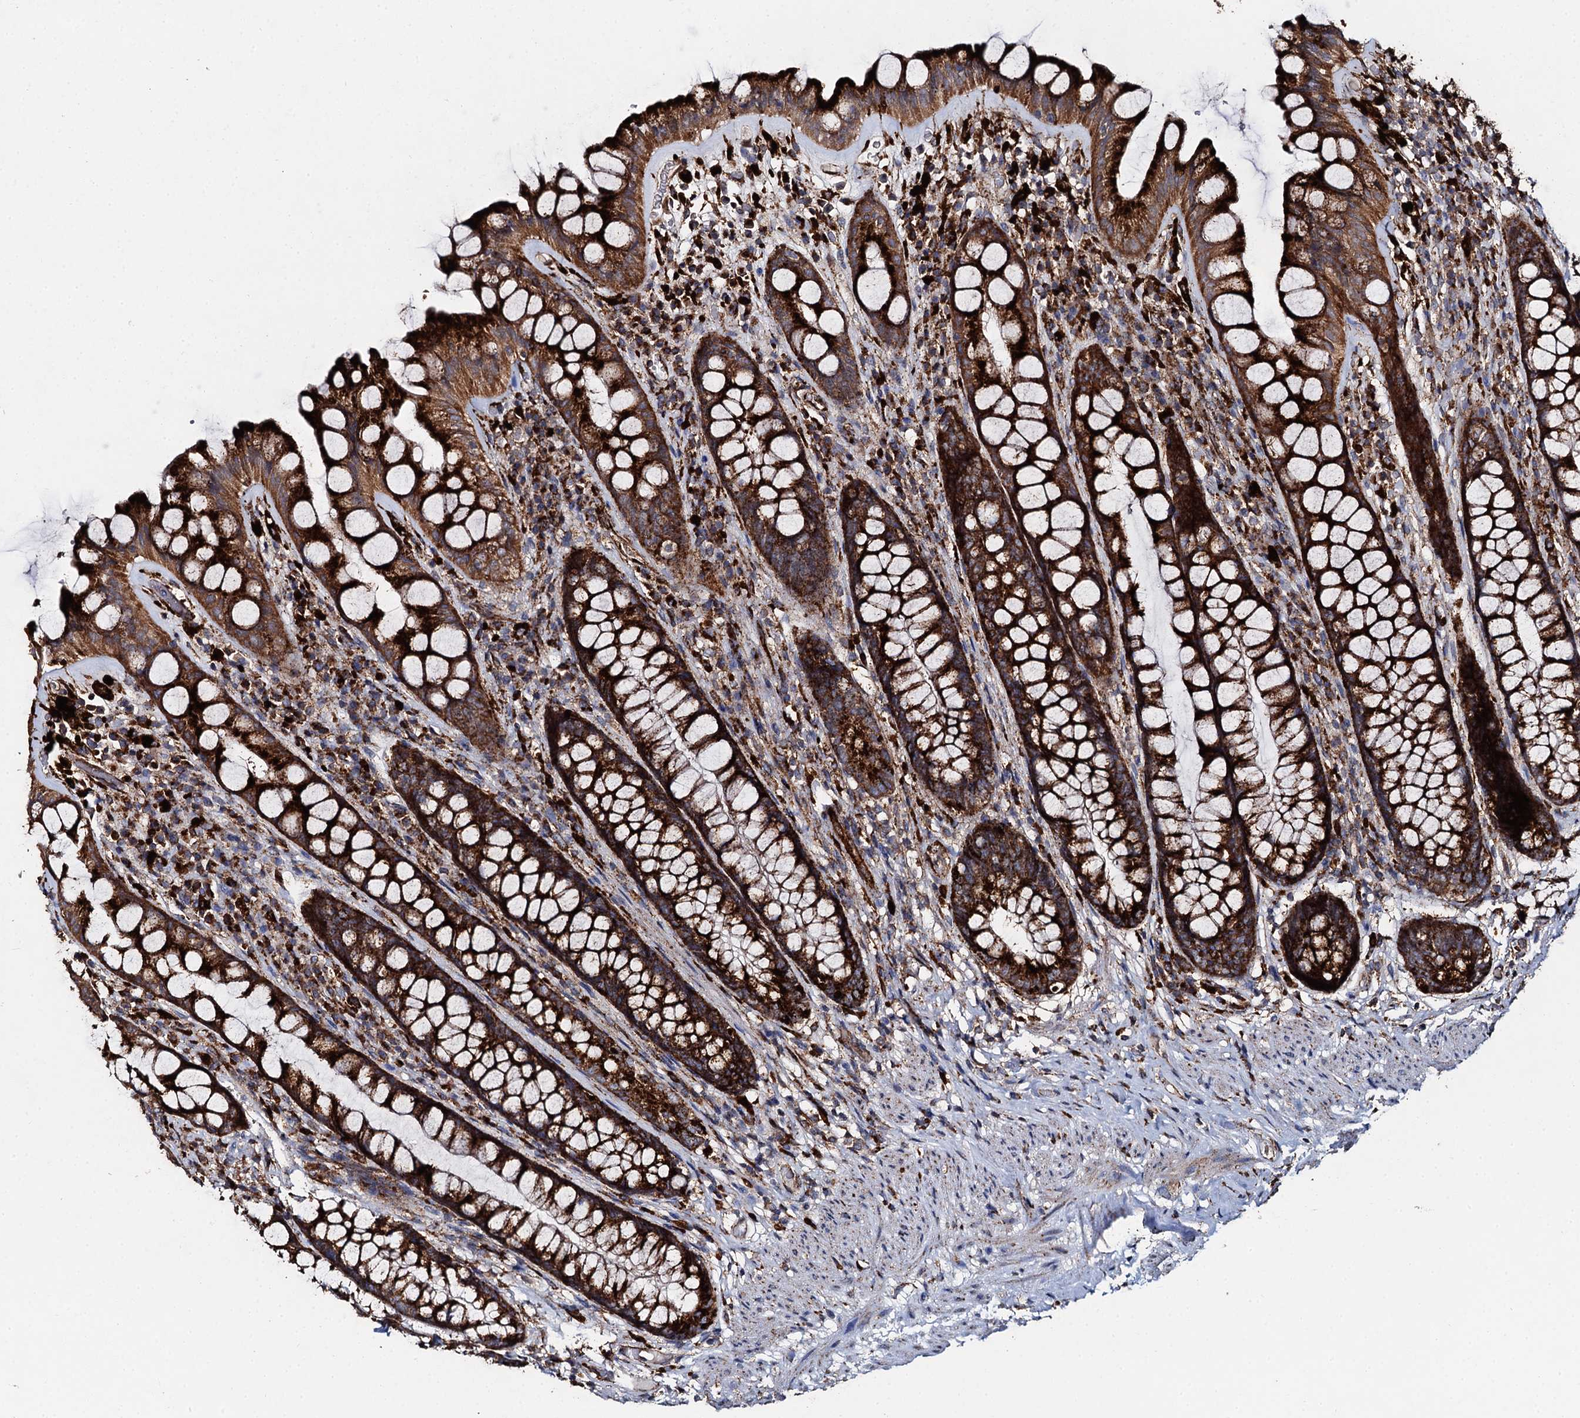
{"staining": {"intensity": "strong", "quantity": ">75%", "location": "cytoplasmic/membranous"}, "tissue": "rectum", "cell_type": "Glandular cells", "image_type": "normal", "snomed": [{"axis": "morphology", "description": "Normal tissue, NOS"}, {"axis": "topography", "description": "Rectum"}], "caption": "Protein staining displays strong cytoplasmic/membranous staining in about >75% of glandular cells in benign rectum. The protein of interest is stained brown, and the nuclei are stained in blue (DAB IHC with brightfield microscopy, high magnification).", "gene": "GBA1", "patient": {"sex": "male", "age": 74}}